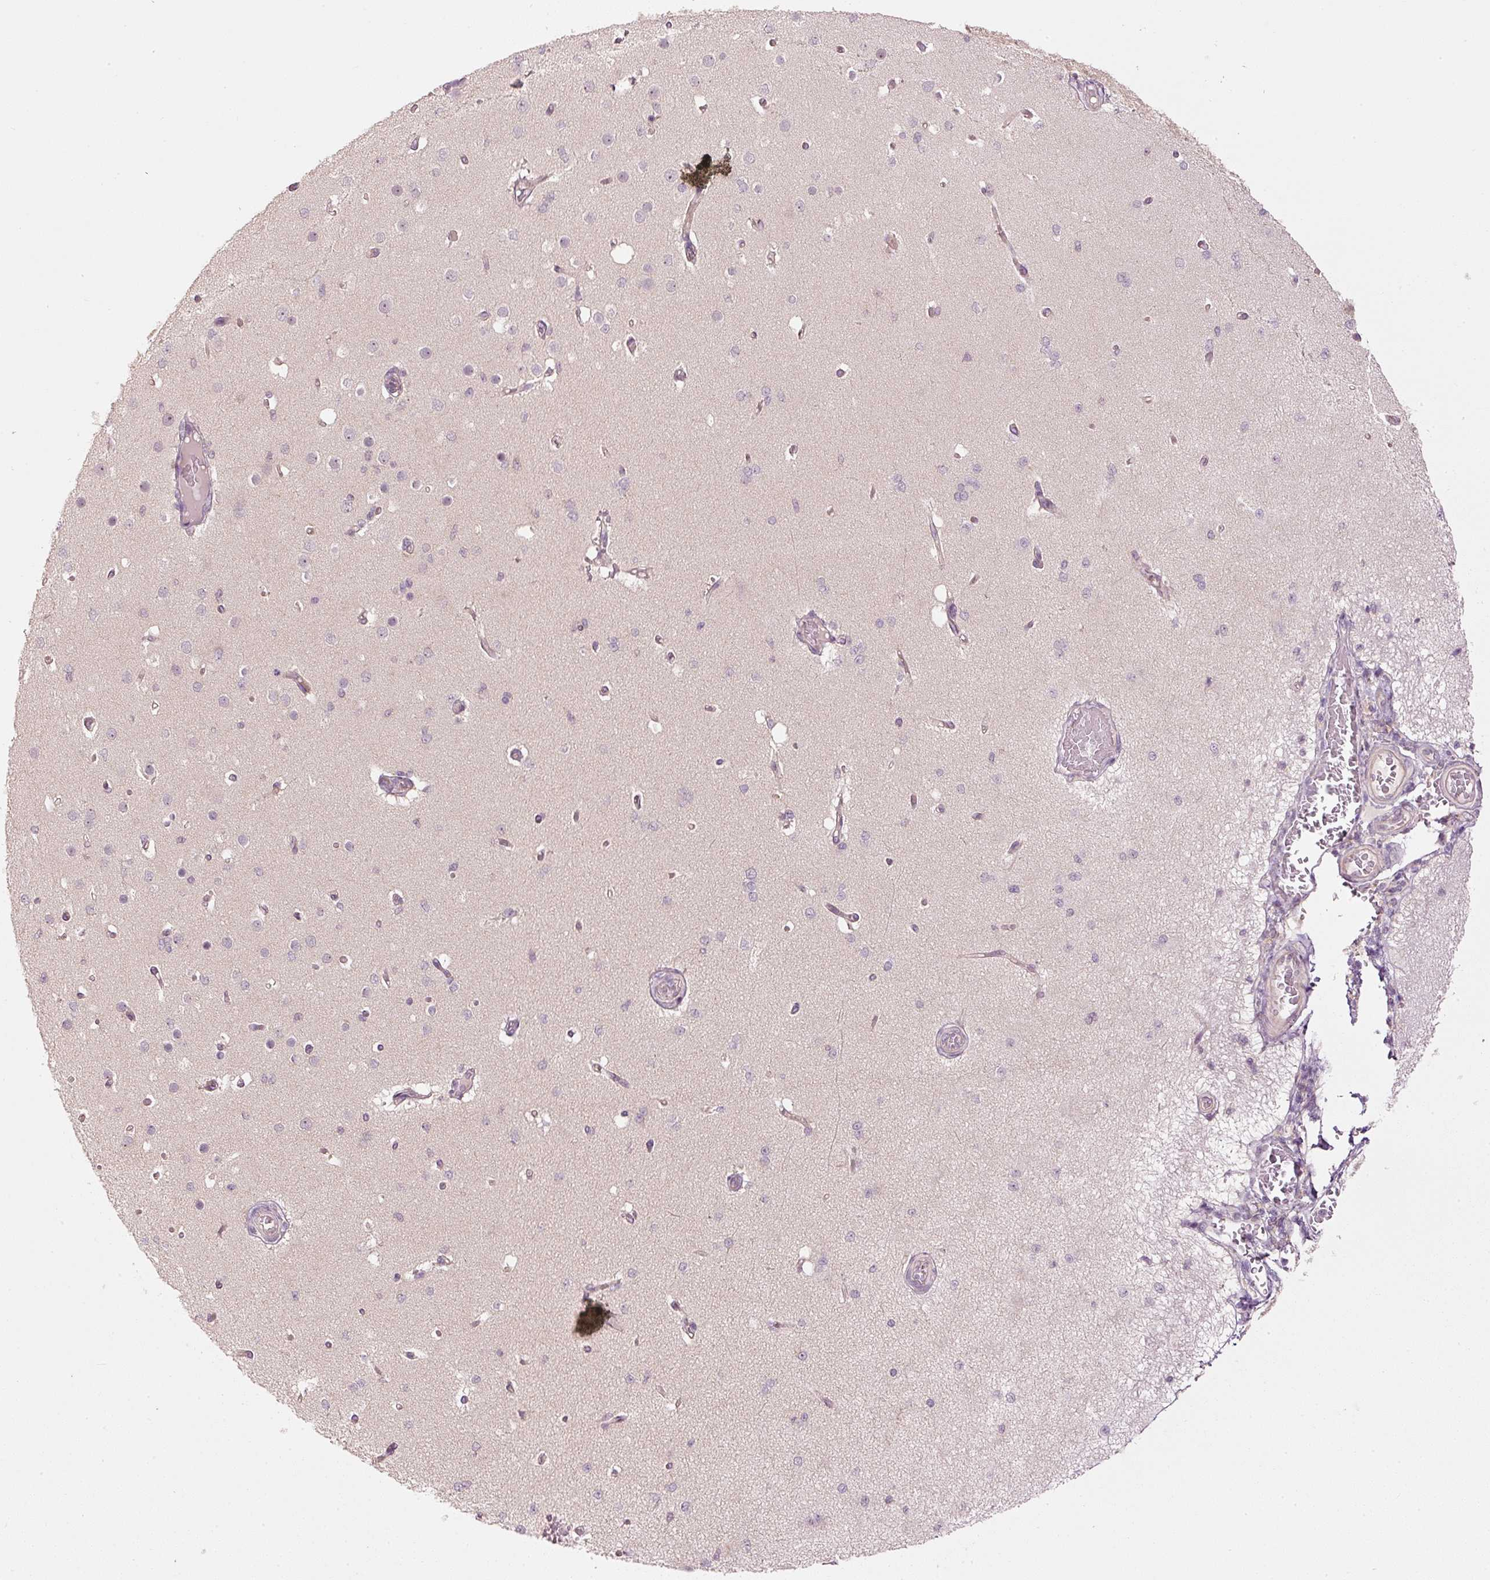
{"staining": {"intensity": "negative", "quantity": "none", "location": "none"}, "tissue": "cerebral cortex", "cell_type": "Endothelial cells", "image_type": "normal", "snomed": [{"axis": "morphology", "description": "Normal tissue, NOS"}, {"axis": "morphology", "description": "Inflammation, NOS"}, {"axis": "topography", "description": "Cerebral cortex"}], "caption": "A high-resolution histopathology image shows IHC staining of normal cerebral cortex, which shows no significant staining in endothelial cells.", "gene": "CDC20B", "patient": {"sex": "male", "age": 6}}